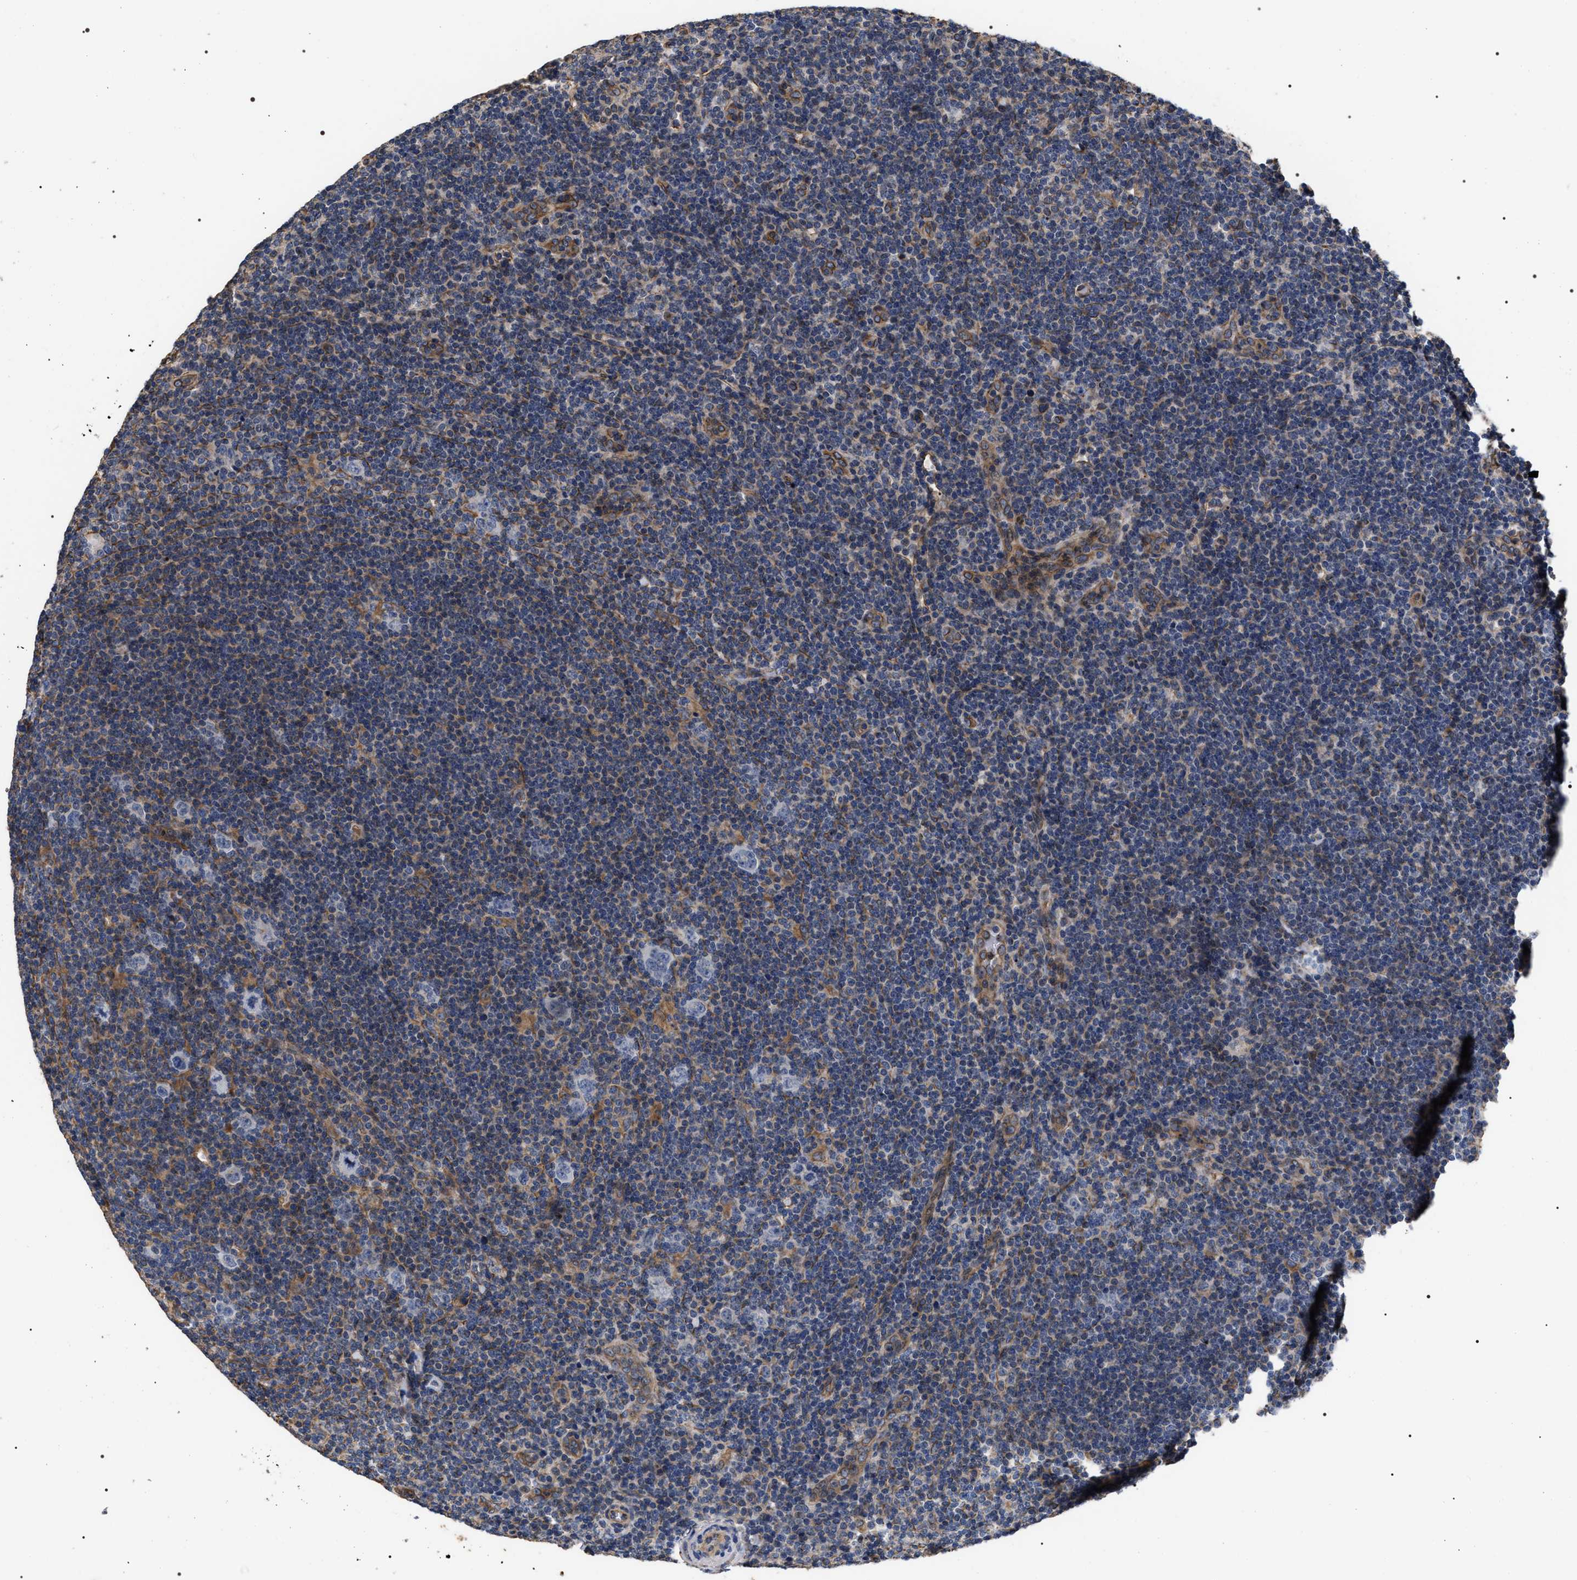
{"staining": {"intensity": "negative", "quantity": "none", "location": "none"}, "tissue": "lymphoma", "cell_type": "Tumor cells", "image_type": "cancer", "snomed": [{"axis": "morphology", "description": "Hodgkin's disease, NOS"}, {"axis": "topography", "description": "Lymph node"}], "caption": "Tumor cells are negative for brown protein staining in lymphoma.", "gene": "TSPAN33", "patient": {"sex": "female", "age": 57}}